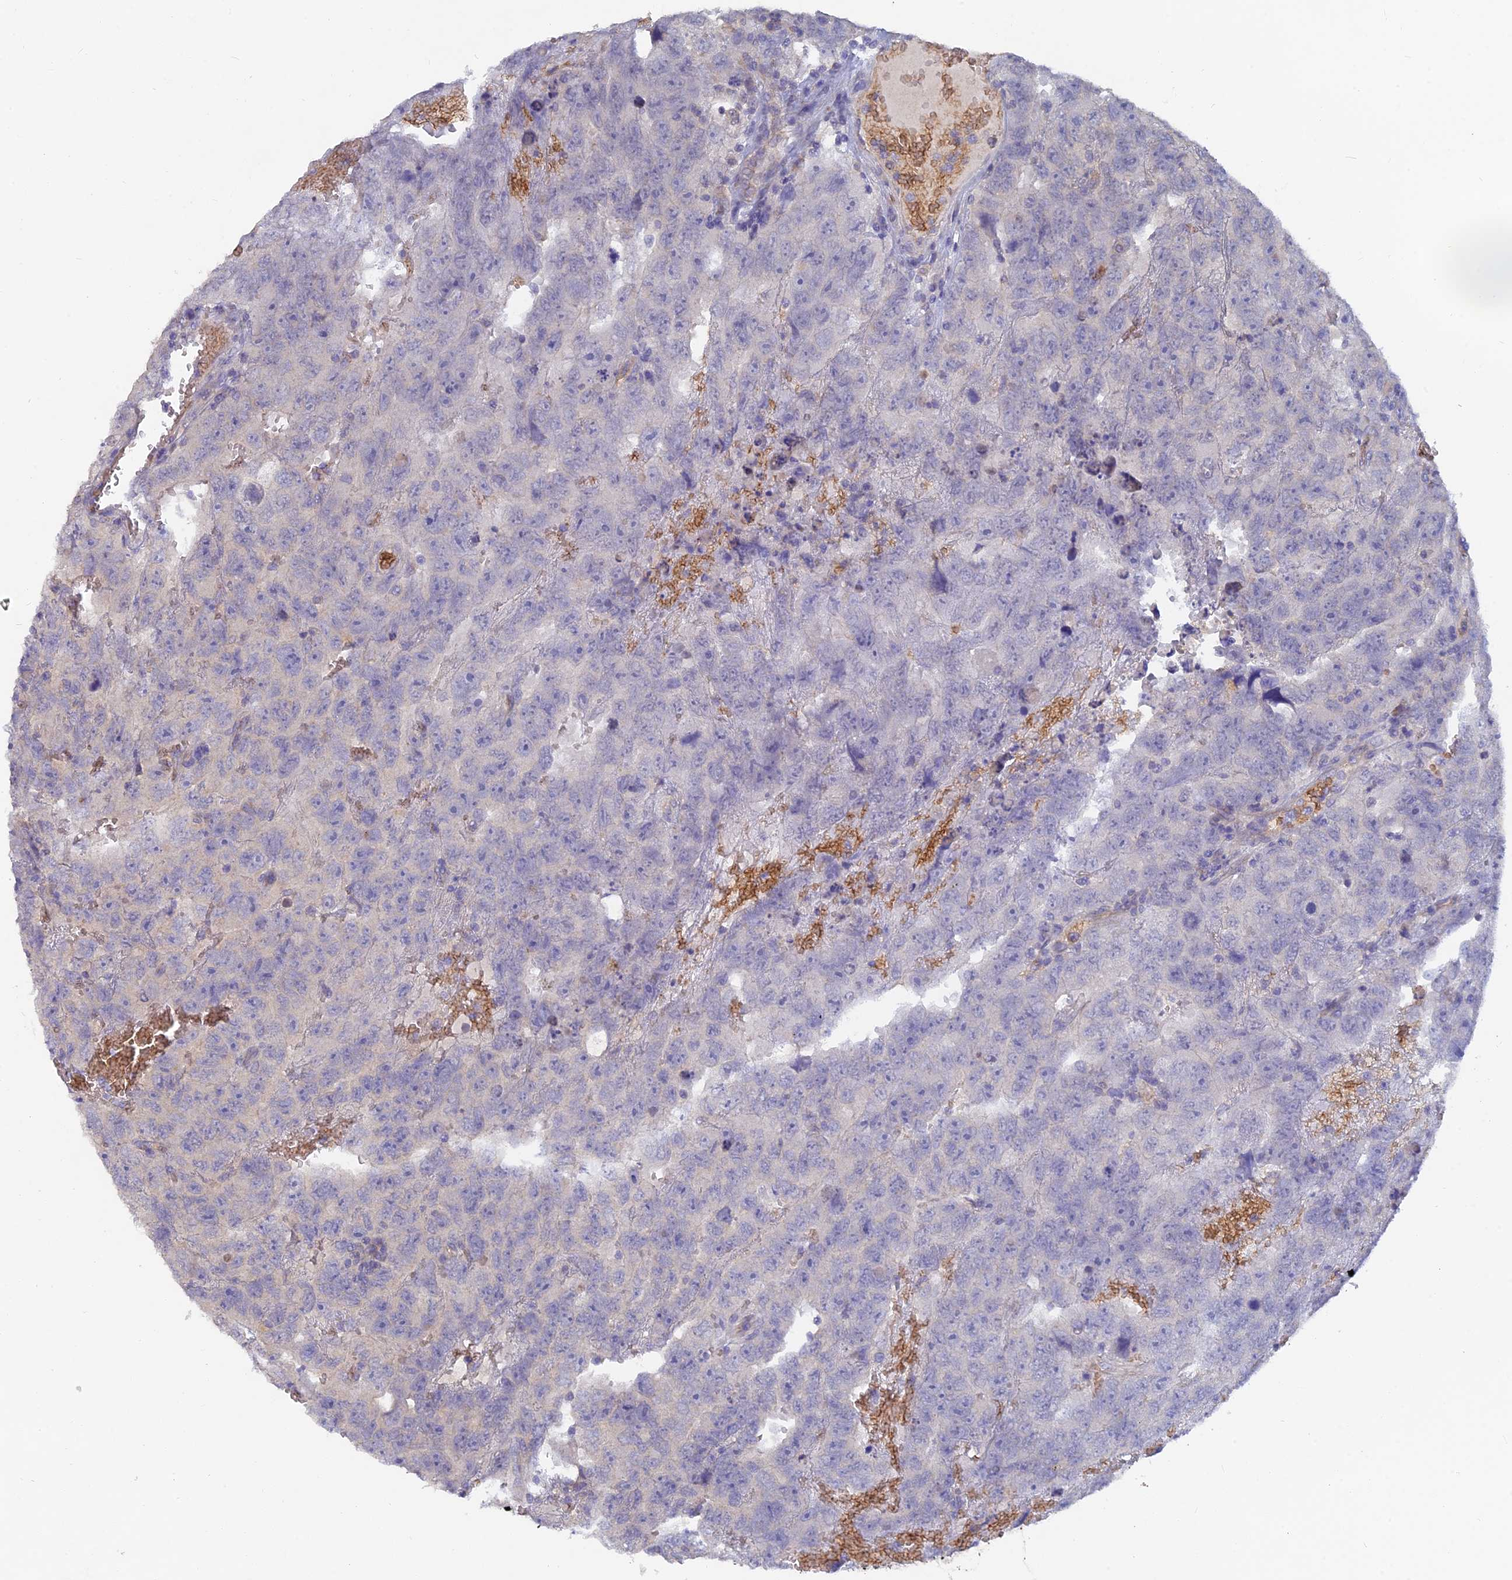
{"staining": {"intensity": "negative", "quantity": "none", "location": "none"}, "tissue": "testis cancer", "cell_type": "Tumor cells", "image_type": "cancer", "snomed": [{"axis": "morphology", "description": "Carcinoma, Embryonal, NOS"}, {"axis": "topography", "description": "Testis"}], "caption": "The micrograph displays no significant positivity in tumor cells of testis cancer.", "gene": "ARRDC1", "patient": {"sex": "male", "age": 45}}